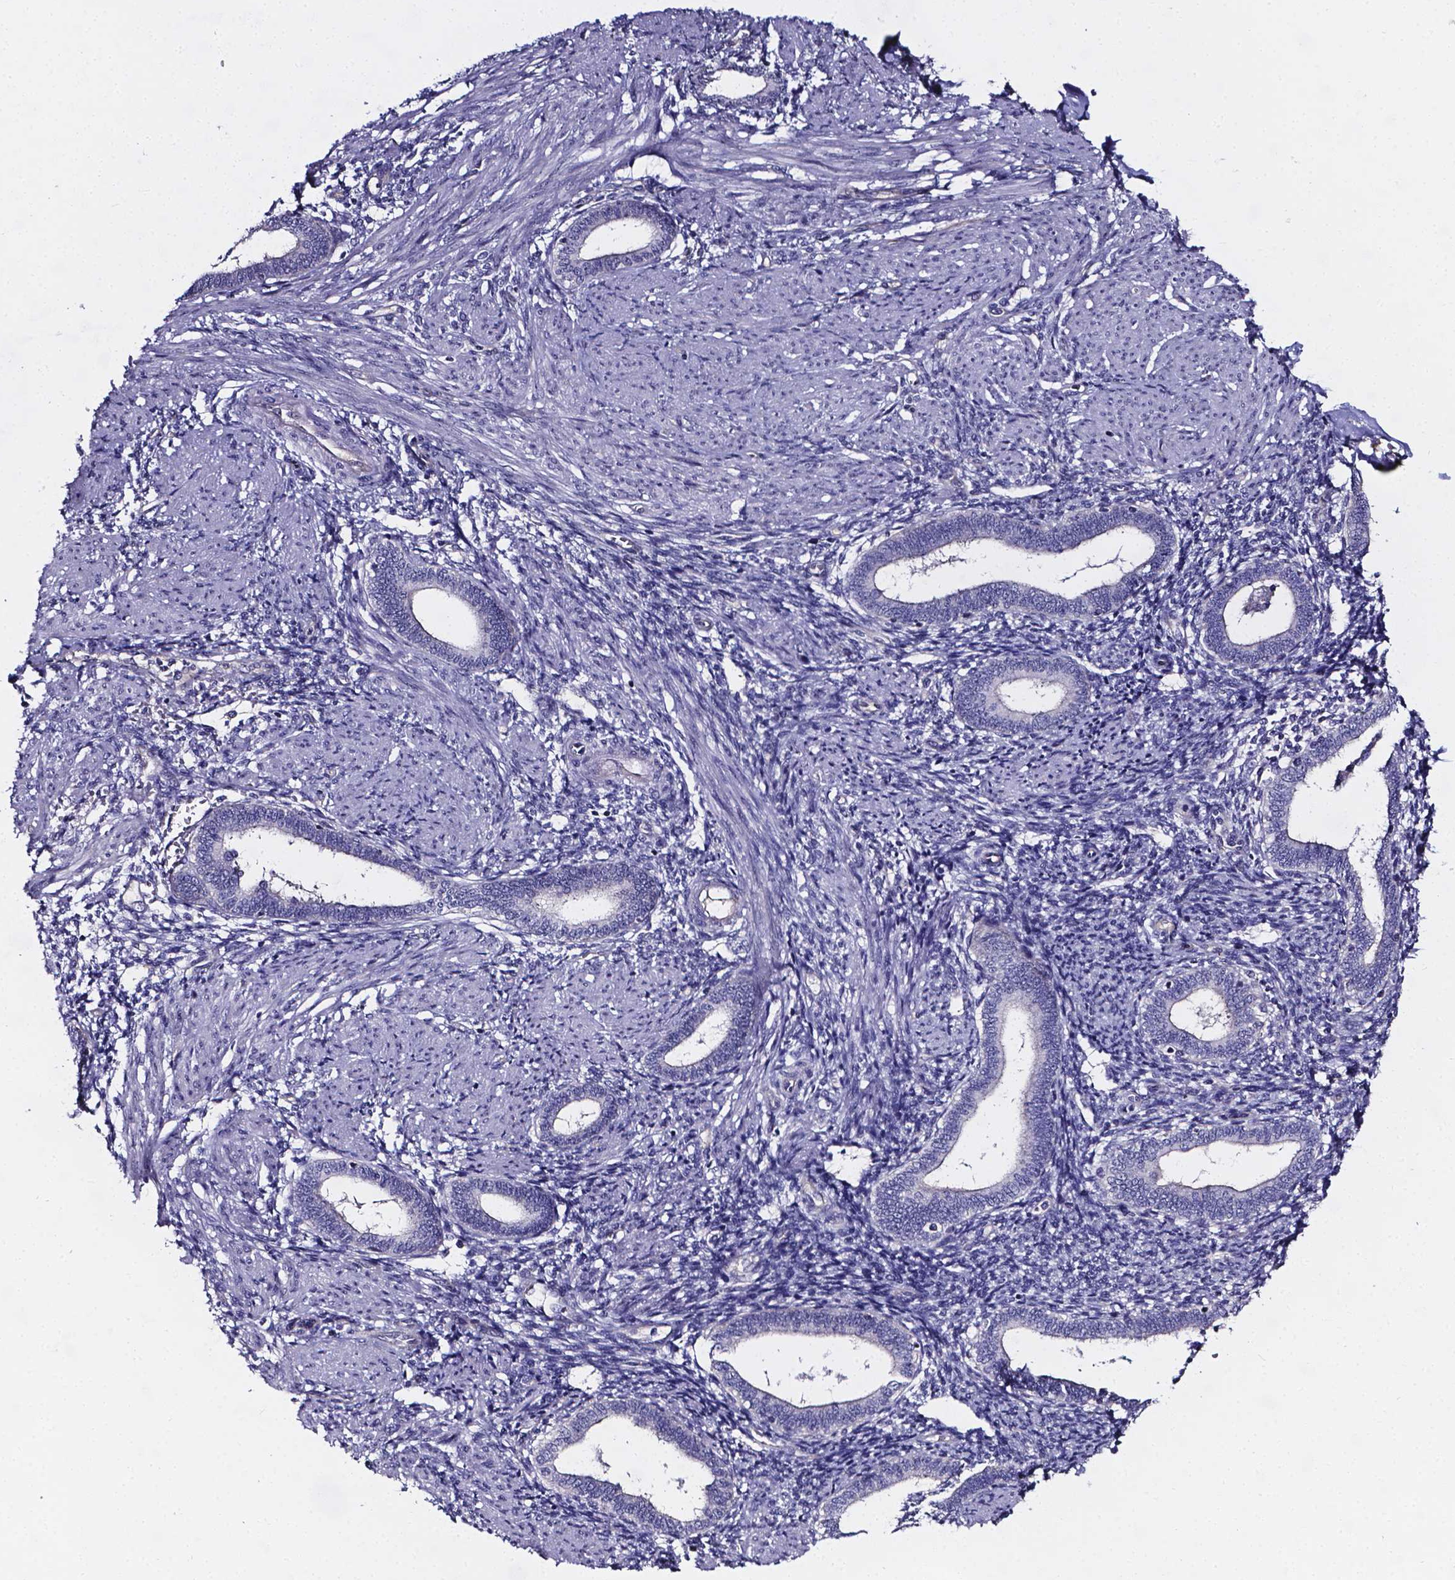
{"staining": {"intensity": "negative", "quantity": "none", "location": "none"}, "tissue": "endometrium", "cell_type": "Cells in endometrial stroma", "image_type": "normal", "snomed": [{"axis": "morphology", "description": "Normal tissue, NOS"}, {"axis": "topography", "description": "Endometrium"}], "caption": "A high-resolution photomicrograph shows immunohistochemistry staining of benign endometrium, which reveals no significant staining in cells in endometrial stroma.", "gene": "CACNG8", "patient": {"sex": "female", "age": 42}}